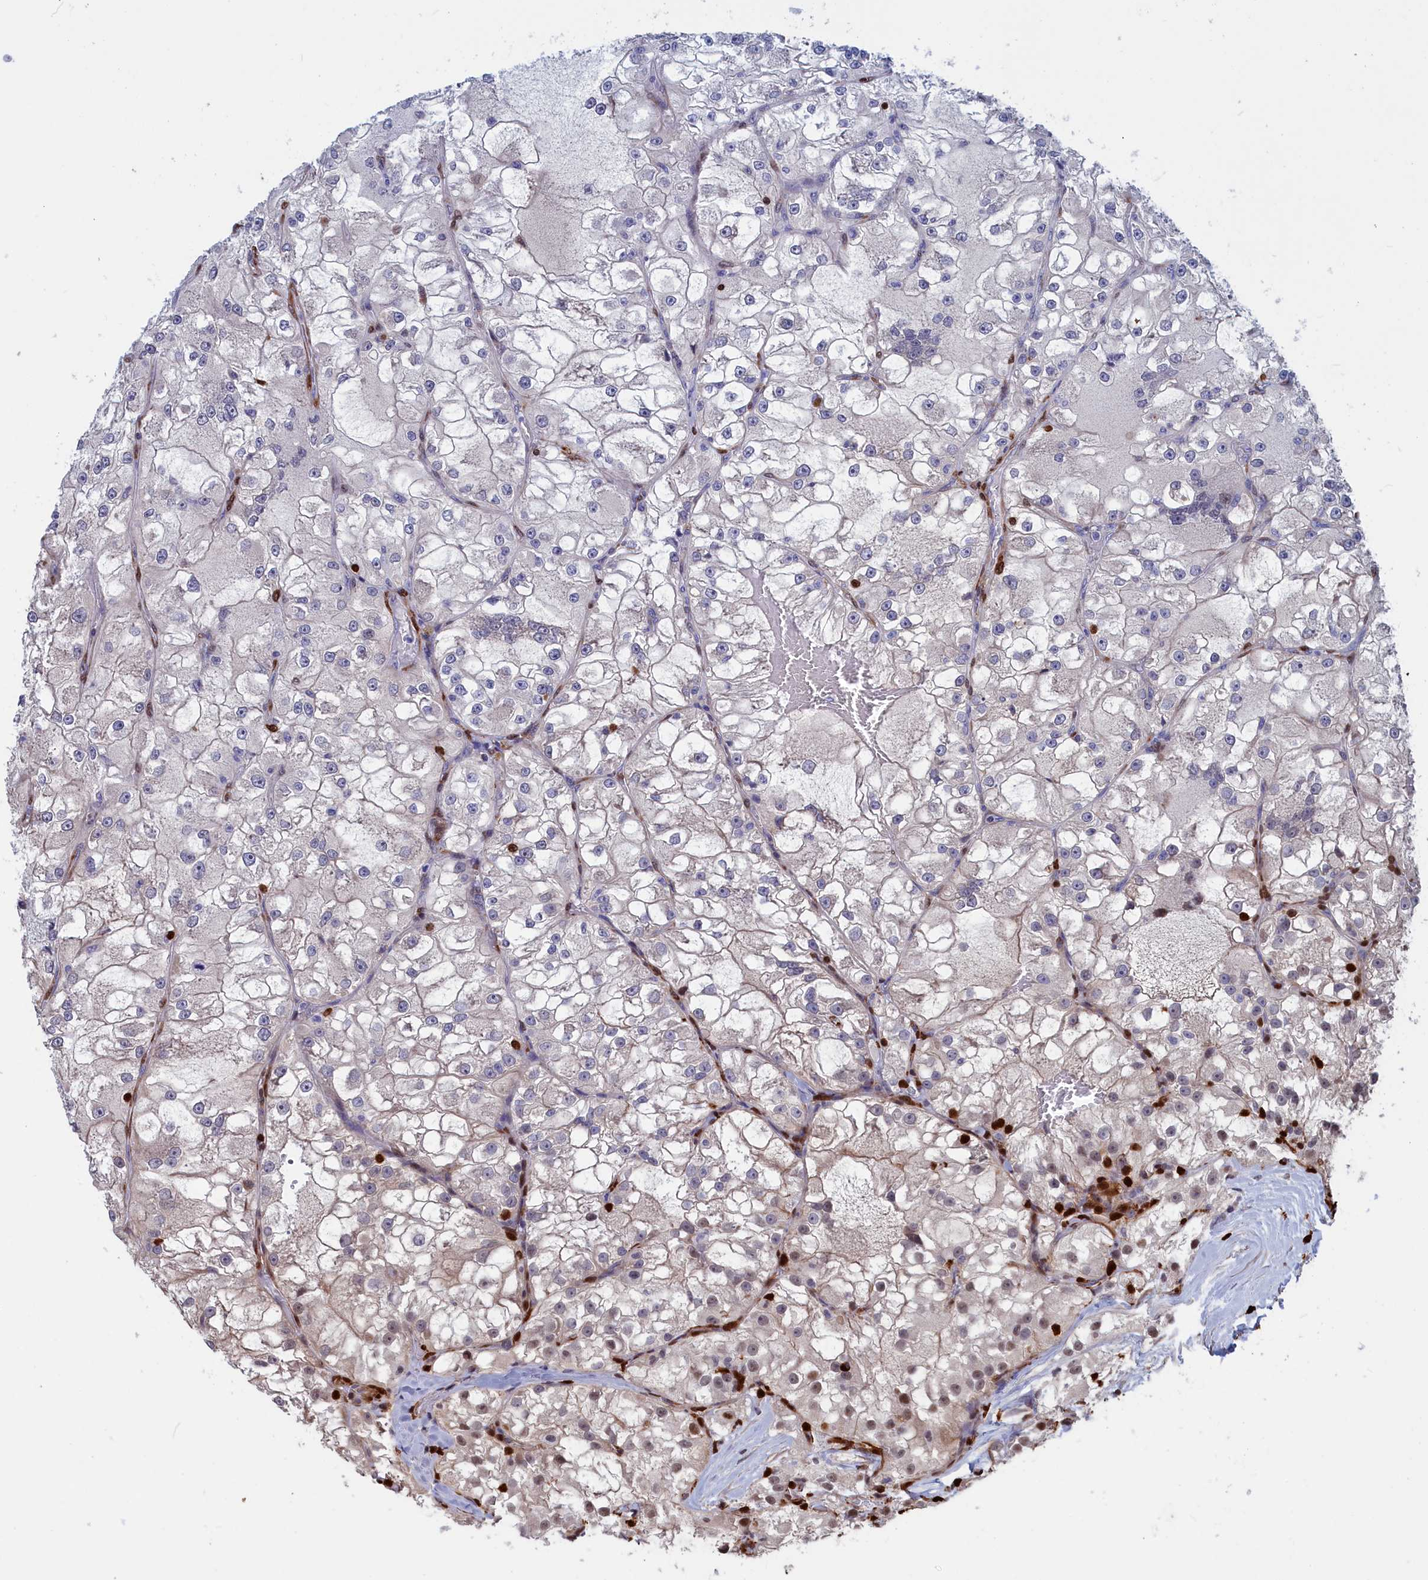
{"staining": {"intensity": "moderate", "quantity": "<25%", "location": "nuclear"}, "tissue": "renal cancer", "cell_type": "Tumor cells", "image_type": "cancer", "snomed": [{"axis": "morphology", "description": "Adenocarcinoma, NOS"}, {"axis": "topography", "description": "Kidney"}], "caption": "This image exhibits renal cancer stained with immunohistochemistry to label a protein in brown. The nuclear of tumor cells show moderate positivity for the protein. Nuclei are counter-stained blue.", "gene": "CRIP1", "patient": {"sex": "female", "age": 72}}